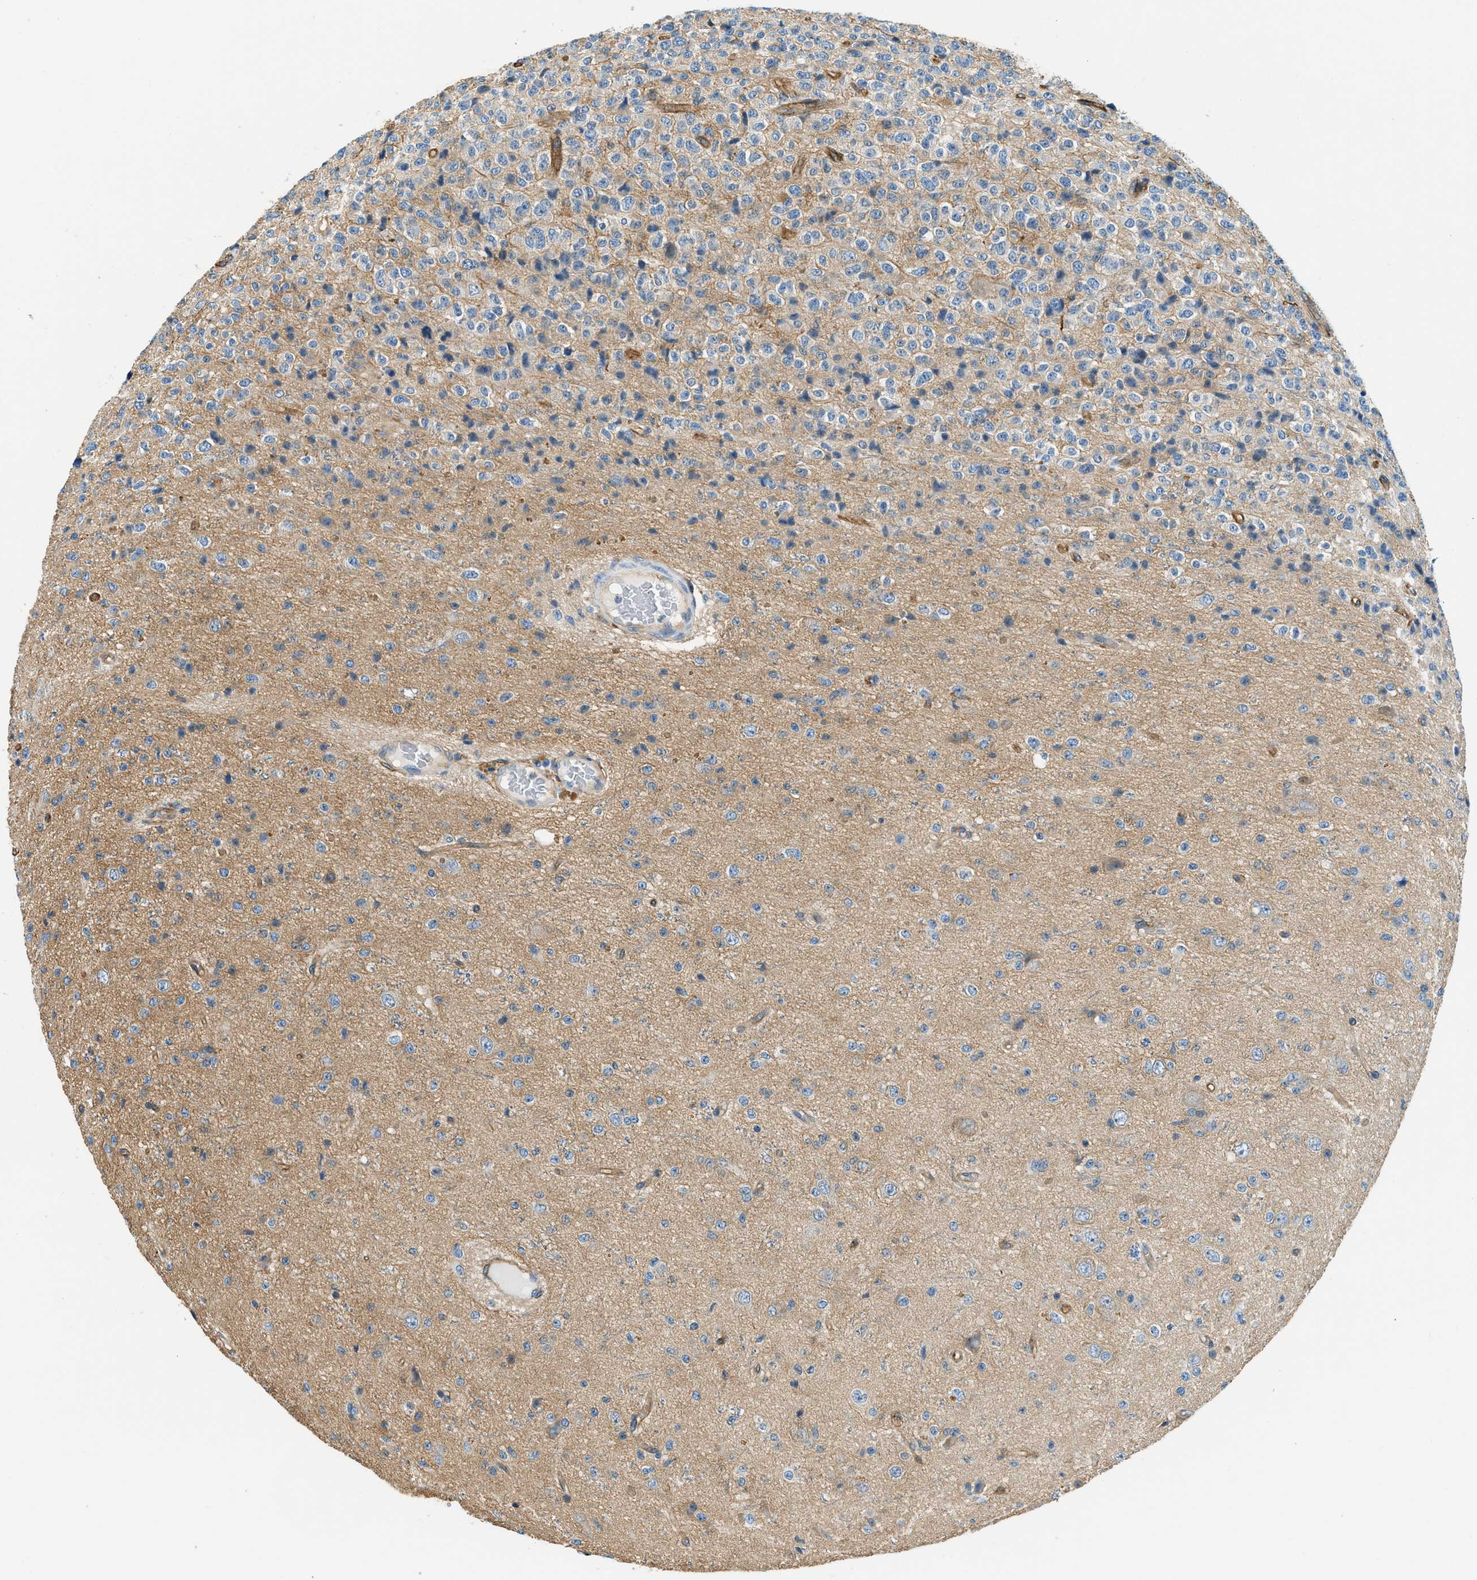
{"staining": {"intensity": "weak", "quantity": "25%-75%", "location": "cytoplasmic/membranous"}, "tissue": "glioma", "cell_type": "Tumor cells", "image_type": "cancer", "snomed": [{"axis": "morphology", "description": "Glioma, malignant, High grade"}, {"axis": "topography", "description": "pancreas cauda"}], "caption": "High-magnification brightfield microscopy of malignant glioma (high-grade) stained with DAB (3,3'-diaminobenzidine) (brown) and counterstained with hematoxylin (blue). tumor cells exhibit weak cytoplasmic/membranous positivity is present in approximately25%-75% of cells. Nuclei are stained in blue.", "gene": "ZNF367", "patient": {"sex": "male", "age": 60}}